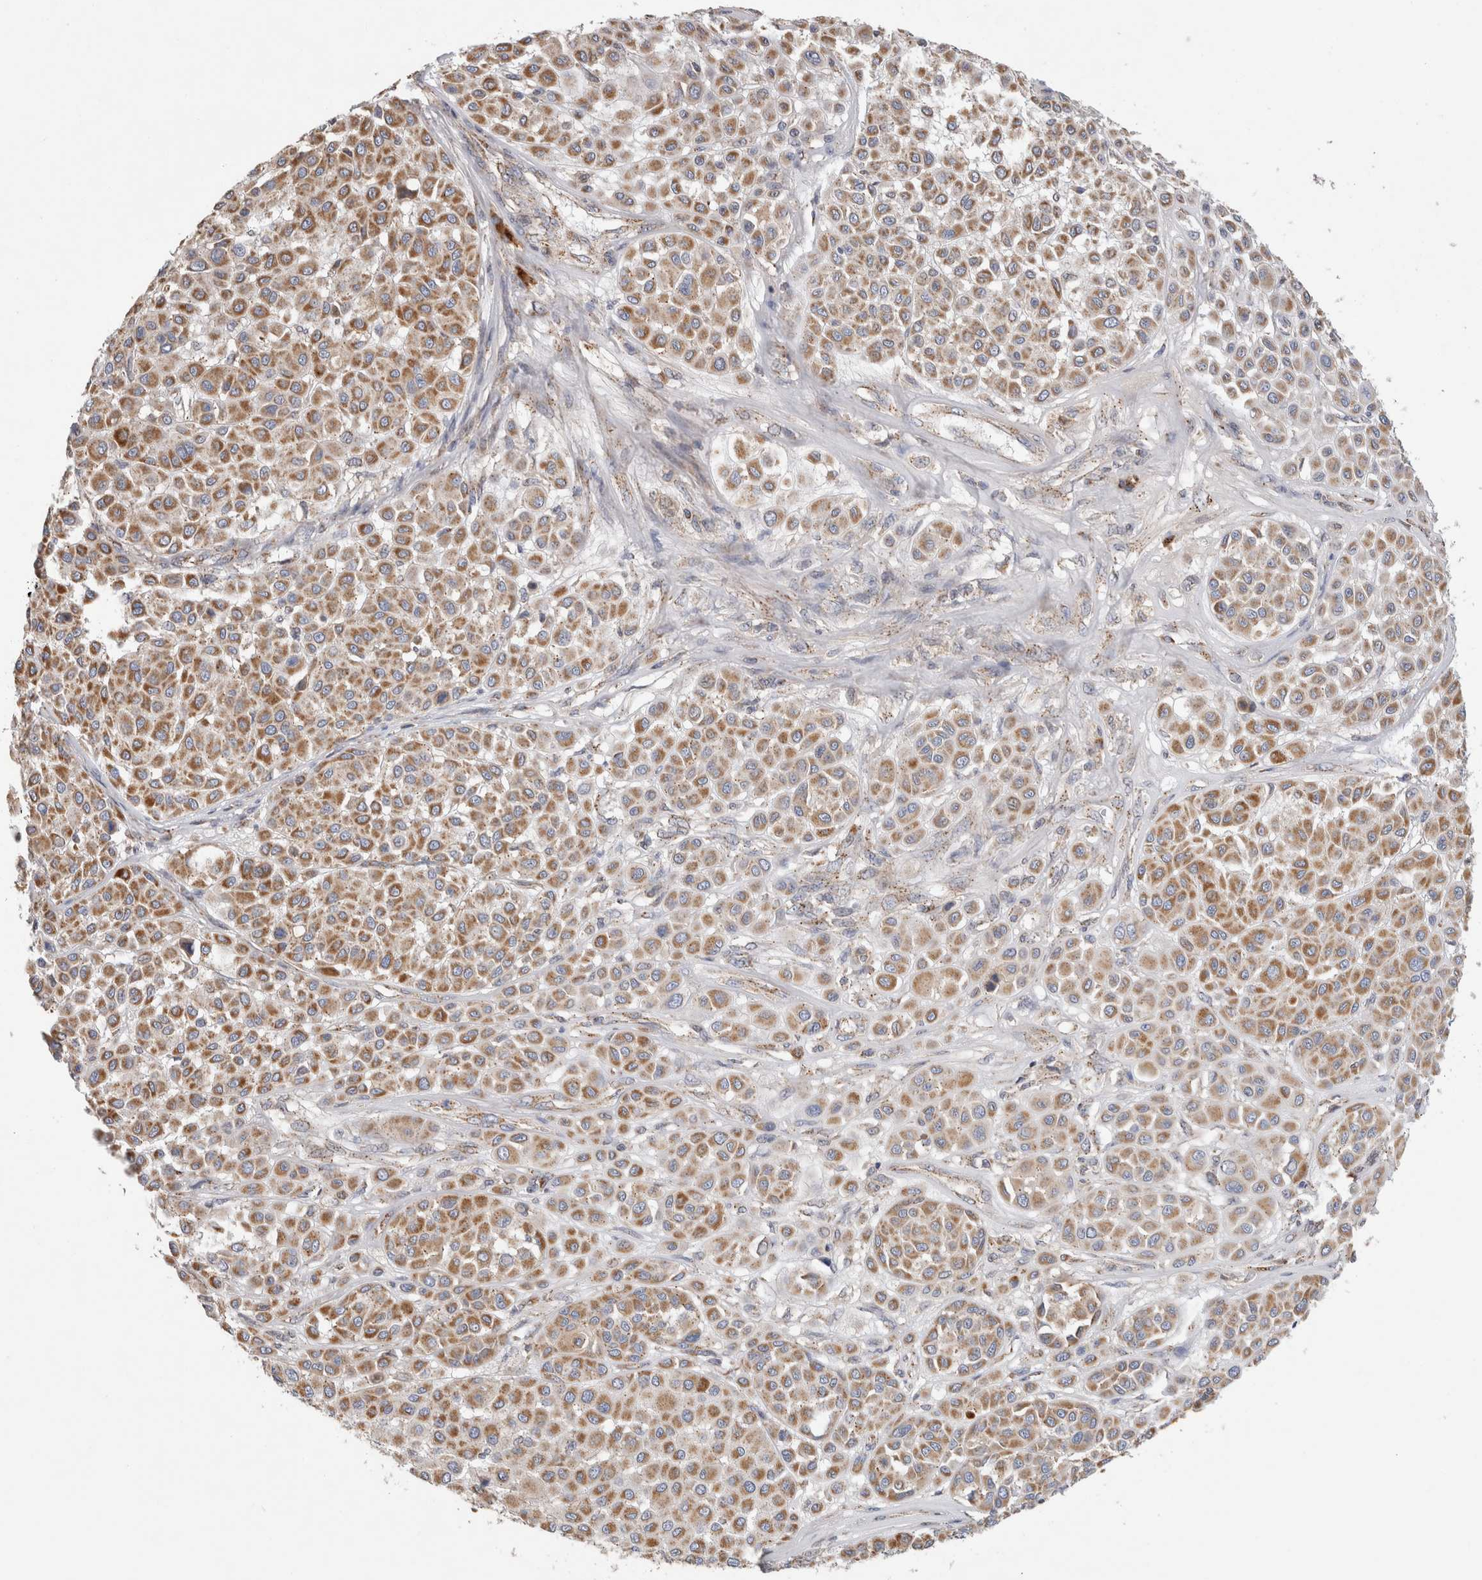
{"staining": {"intensity": "moderate", "quantity": ">75%", "location": "cytoplasmic/membranous"}, "tissue": "melanoma", "cell_type": "Tumor cells", "image_type": "cancer", "snomed": [{"axis": "morphology", "description": "Malignant melanoma, Metastatic site"}, {"axis": "topography", "description": "Soft tissue"}], "caption": "Protein expression analysis of human malignant melanoma (metastatic site) reveals moderate cytoplasmic/membranous staining in approximately >75% of tumor cells.", "gene": "IARS2", "patient": {"sex": "male", "age": 41}}